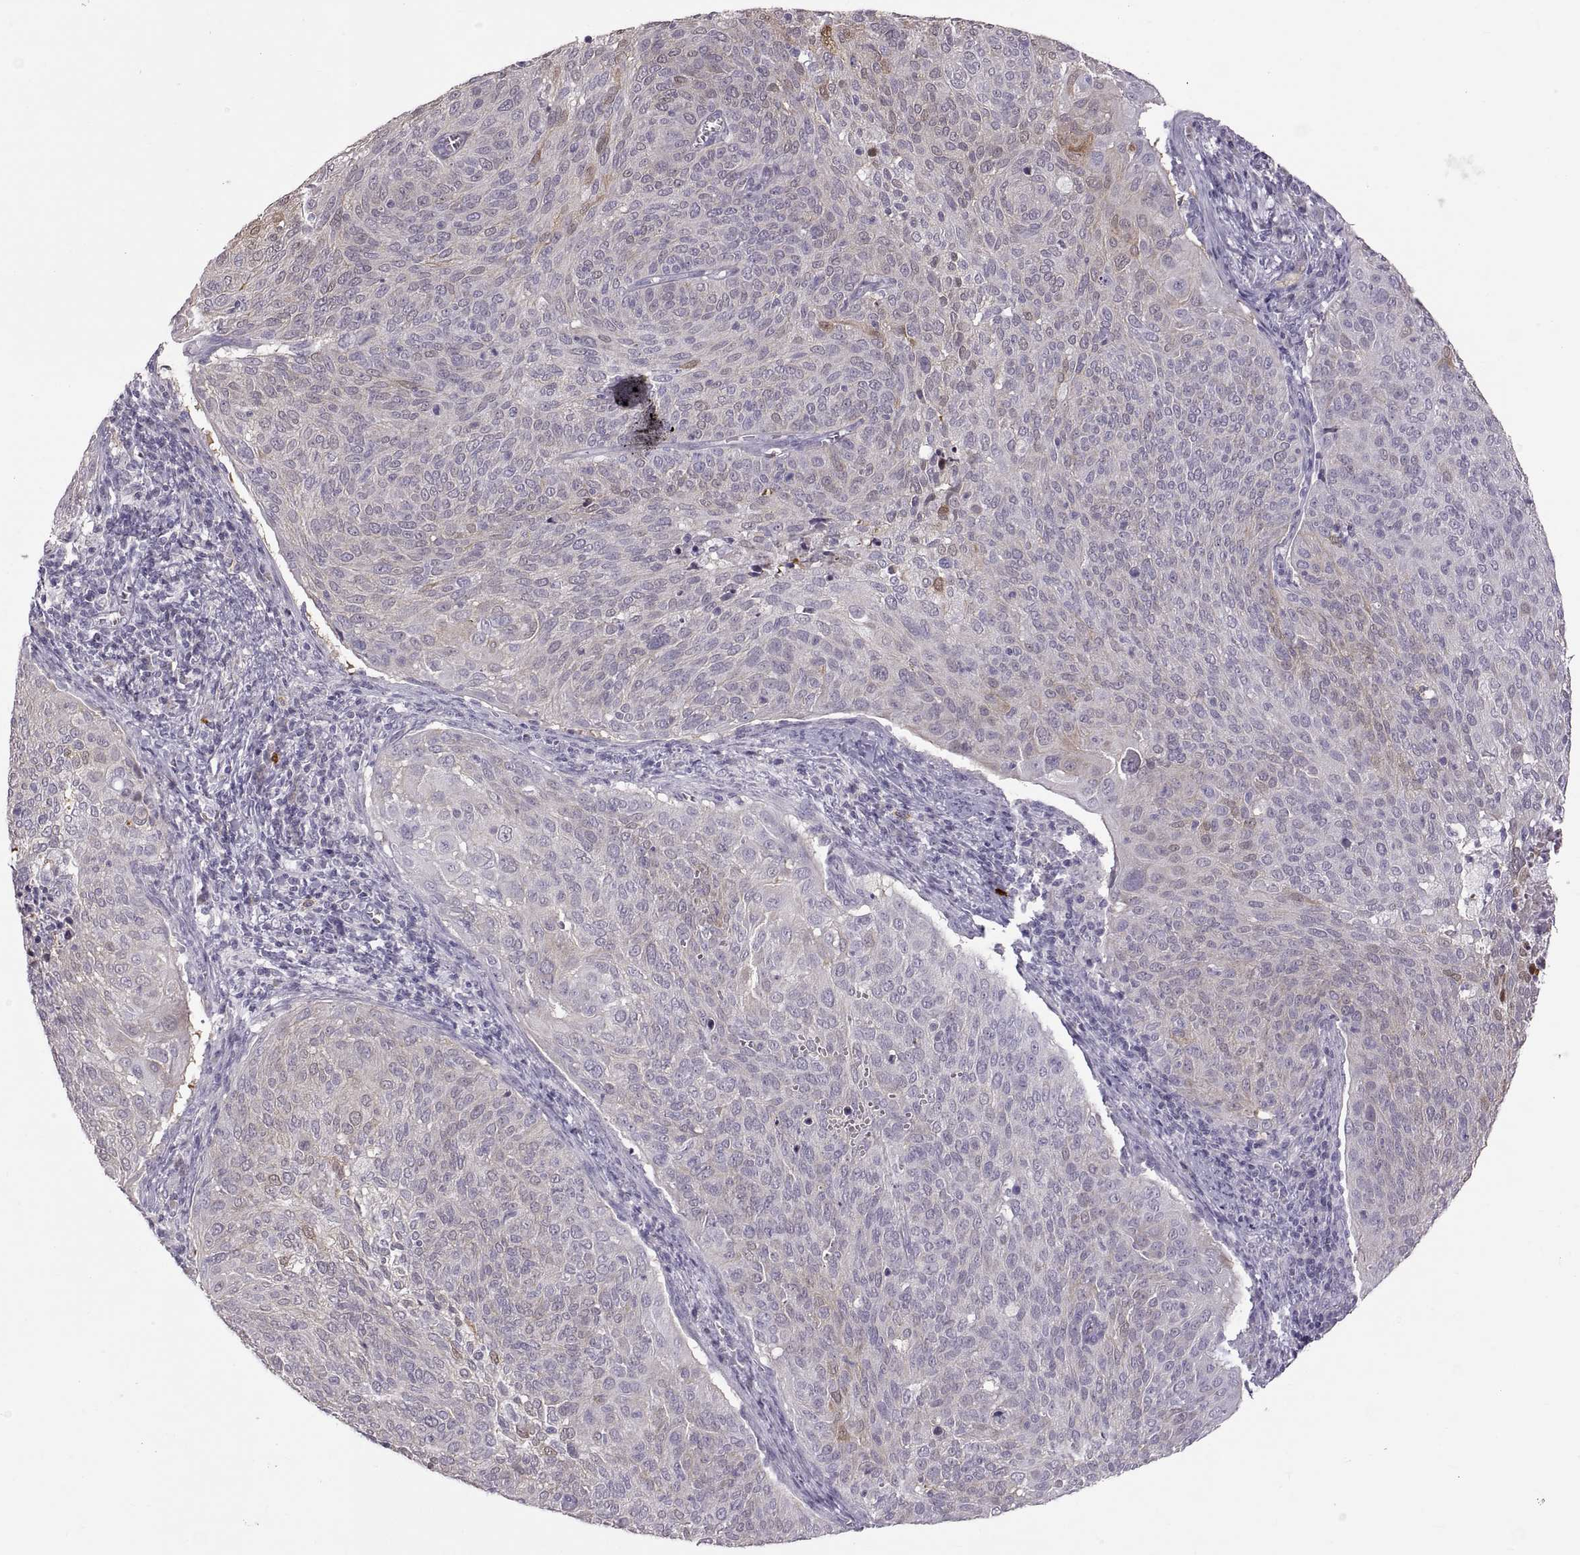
{"staining": {"intensity": "negative", "quantity": "none", "location": "none"}, "tissue": "cervical cancer", "cell_type": "Tumor cells", "image_type": "cancer", "snomed": [{"axis": "morphology", "description": "Squamous cell carcinoma, NOS"}, {"axis": "topography", "description": "Cervix"}], "caption": "Protein analysis of squamous cell carcinoma (cervical) shows no significant expression in tumor cells. (DAB immunohistochemistry (IHC) visualized using brightfield microscopy, high magnification).", "gene": "WFDC8", "patient": {"sex": "female", "age": 39}}